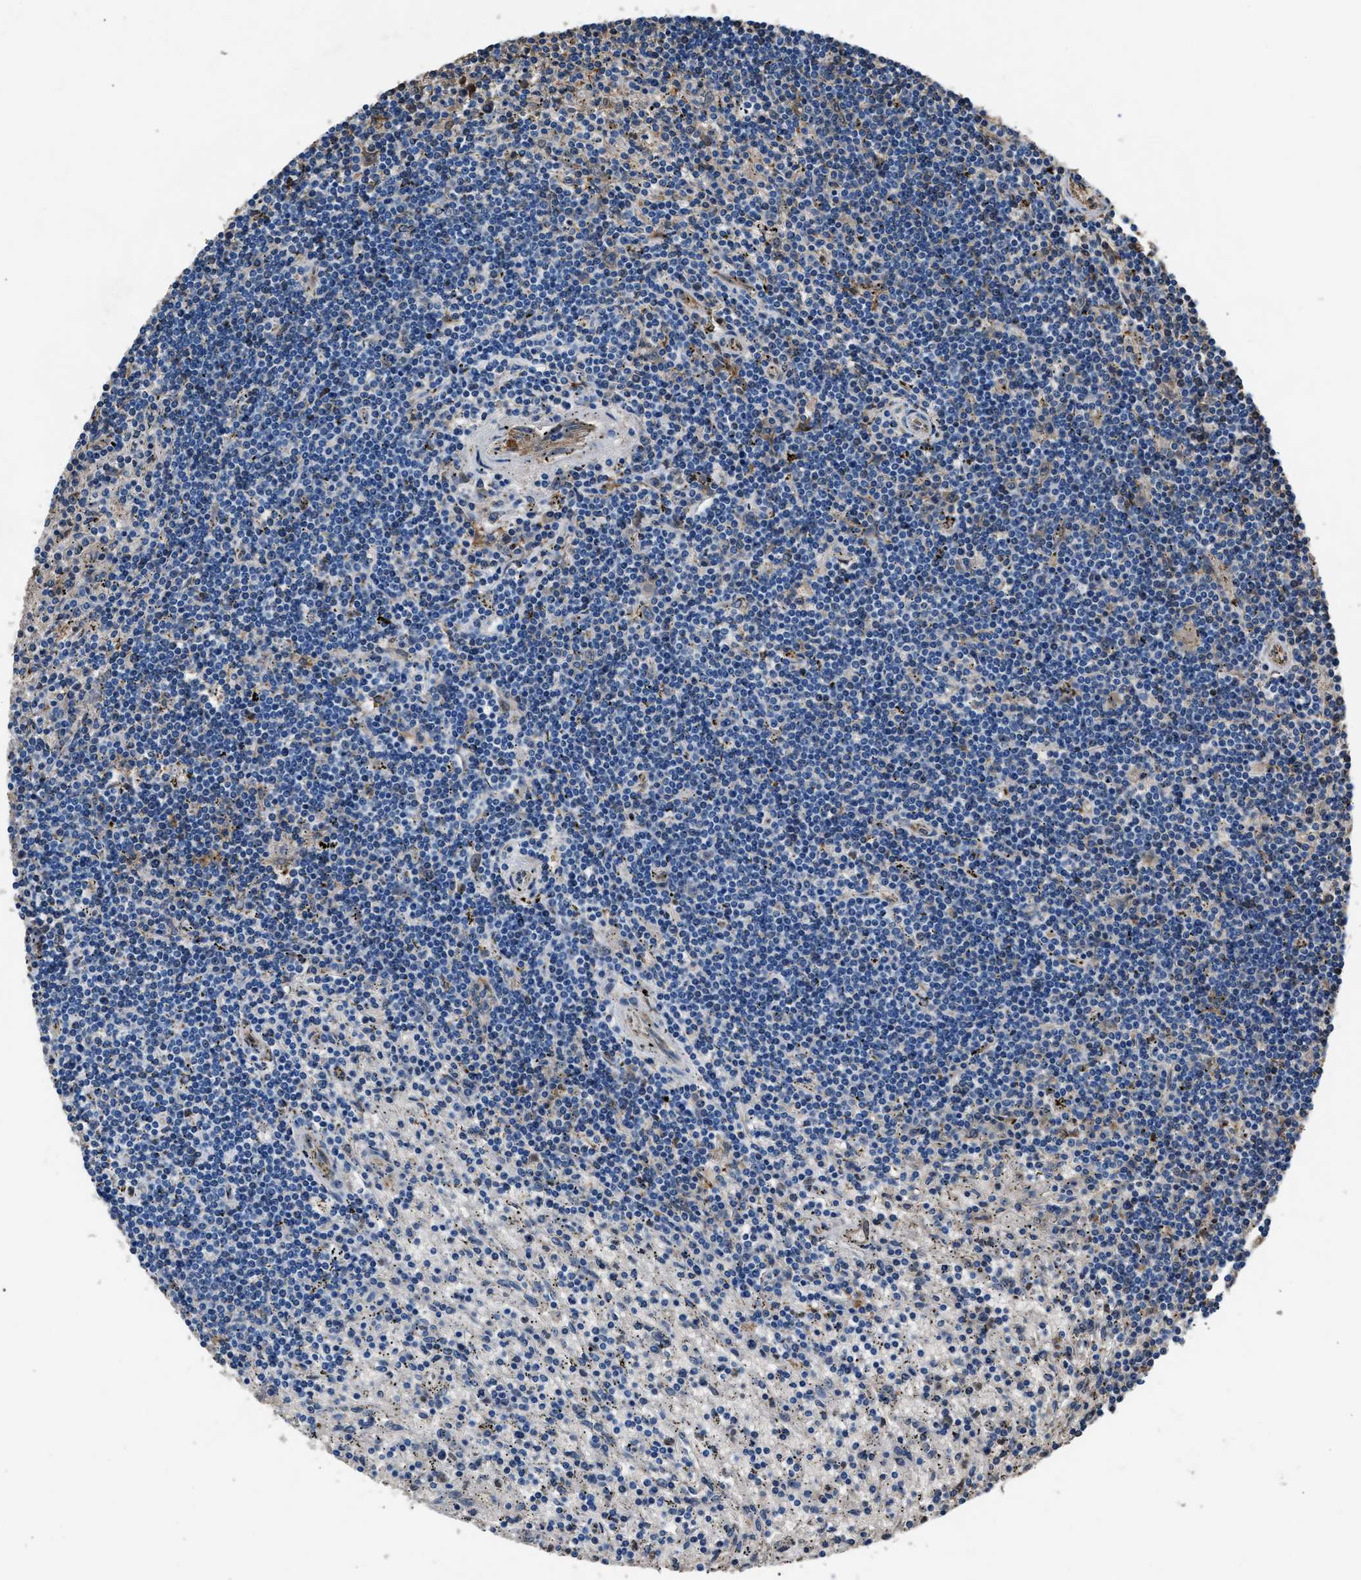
{"staining": {"intensity": "negative", "quantity": "none", "location": "none"}, "tissue": "lymphoma", "cell_type": "Tumor cells", "image_type": "cancer", "snomed": [{"axis": "morphology", "description": "Malignant lymphoma, non-Hodgkin's type, Low grade"}, {"axis": "topography", "description": "Spleen"}], "caption": "High magnification brightfield microscopy of low-grade malignant lymphoma, non-Hodgkin's type stained with DAB (brown) and counterstained with hematoxylin (blue): tumor cells show no significant positivity.", "gene": "PPA1", "patient": {"sex": "male", "age": 76}}